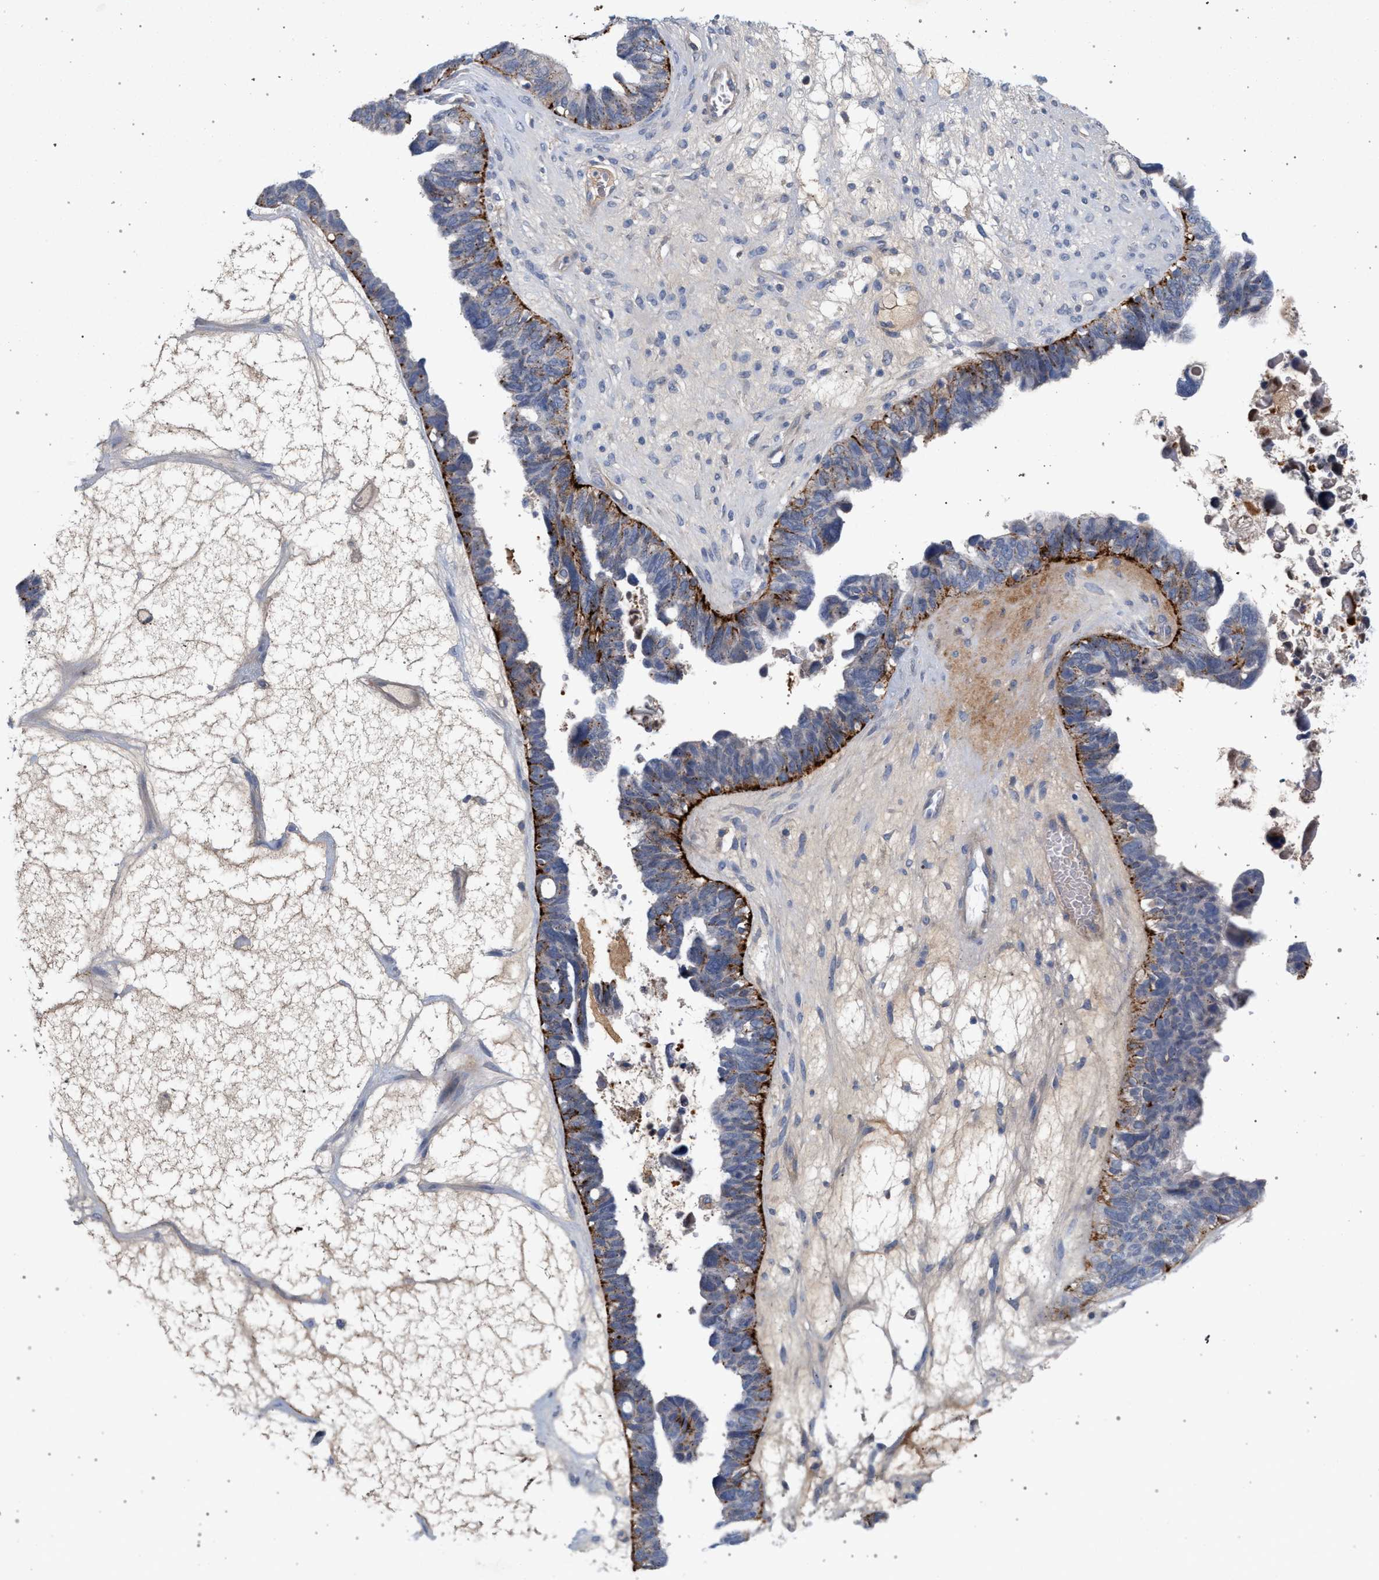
{"staining": {"intensity": "strong", "quantity": "25%-75%", "location": "cytoplasmic/membranous"}, "tissue": "ovarian cancer", "cell_type": "Tumor cells", "image_type": "cancer", "snomed": [{"axis": "morphology", "description": "Cystadenocarcinoma, serous, NOS"}, {"axis": "topography", "description": "Ovary"}], "caption": "An image showing strong cytoplasmic/membranous staining in about 25%-75% of tumor cells in ovarian cancer, as visualized by brown immunohistochemical staining.", "gene": "MAMDC2", "patient": {"sex": "female", "age": 79}}